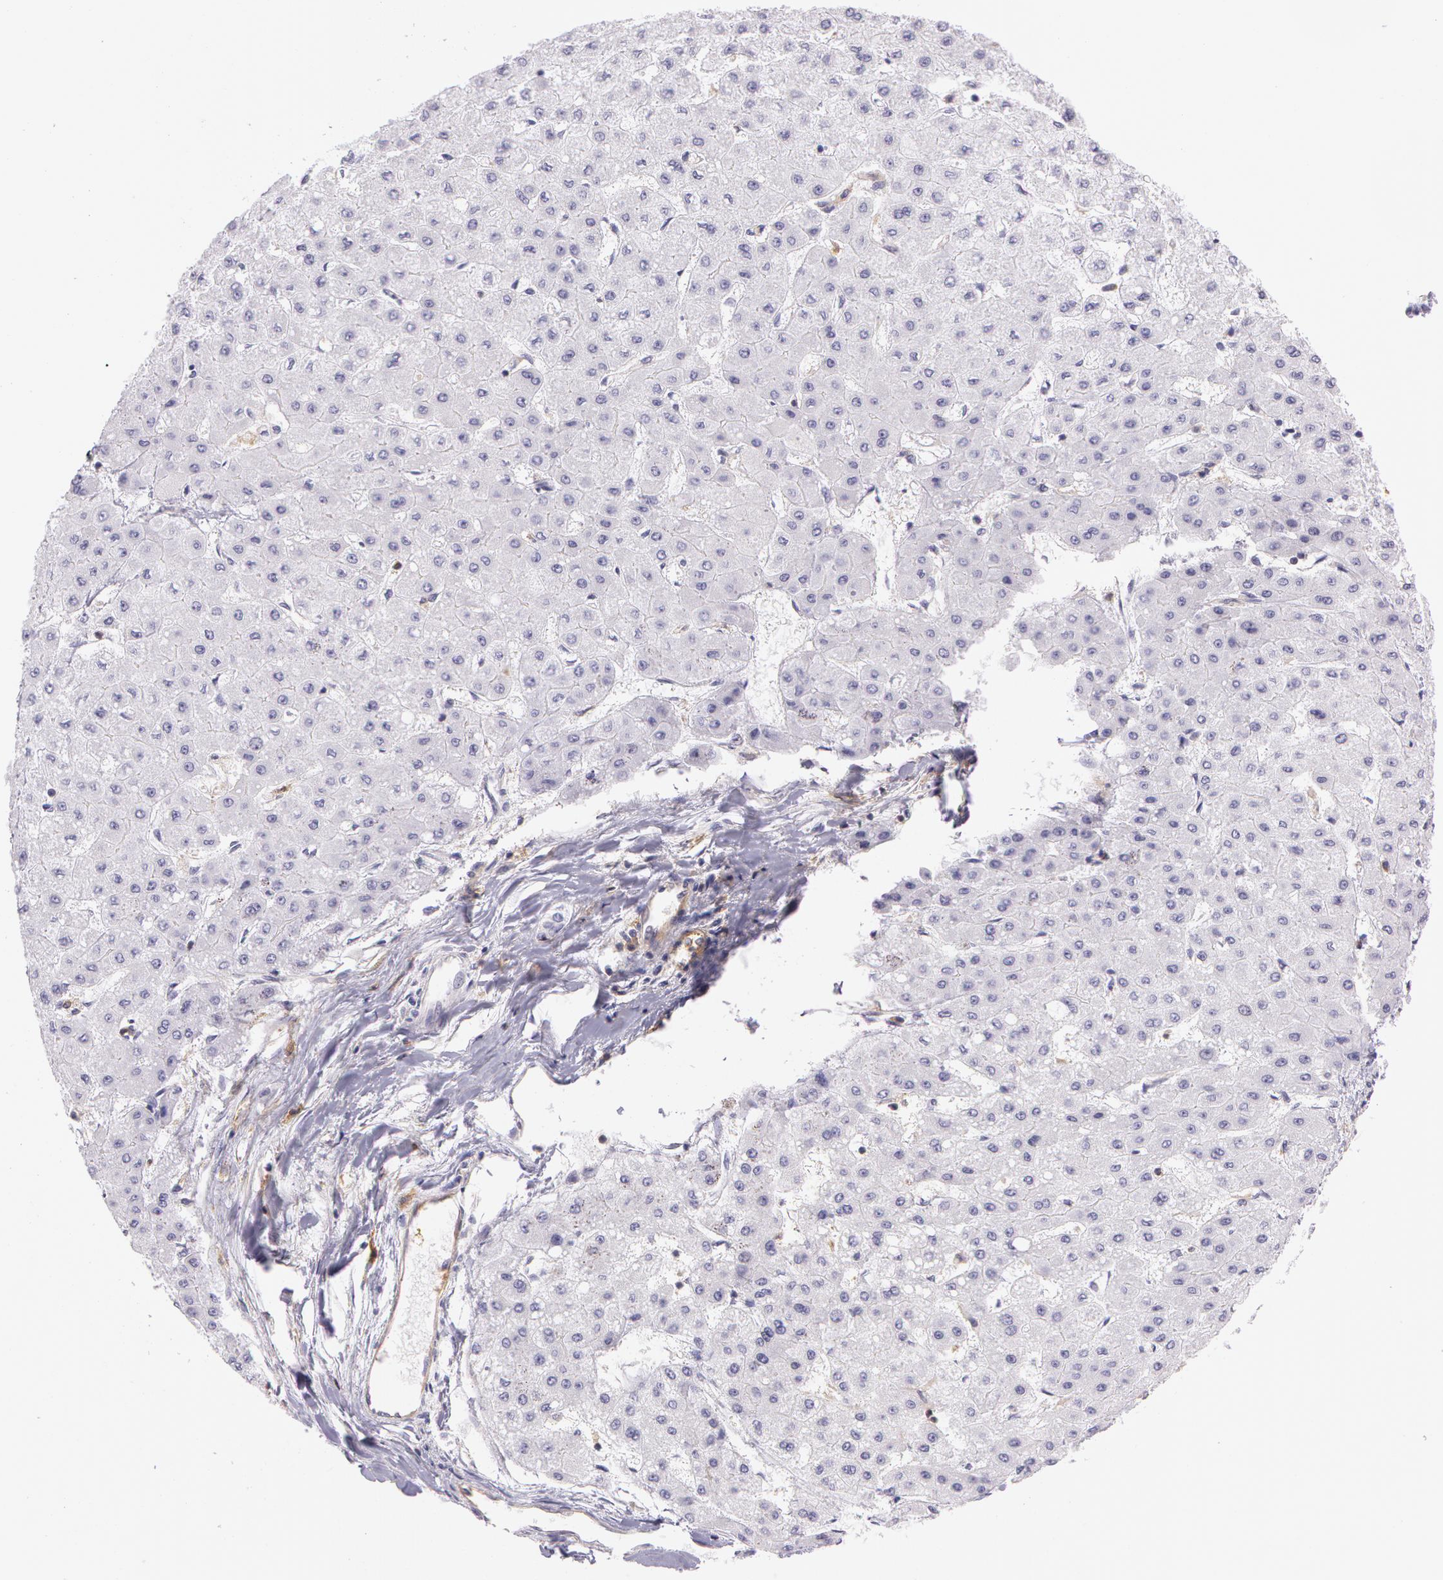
{"staining": {"intensity": "negative", "quantity": "none", "location": "none"}, "tissue": "liver cancer", "cell_type": "Tumor cells", "image_type": "cancer", "snomed": [{"axis": "morphology", "description": "Carcinoma, Hepatocellular, NOS"}, {"axis": "topography", "description": "Liver"}], "caption": "An image of liver cancer (hepatocellular carcinoma) stained for a protein displays no brown staining in tumor cells.", "gene": "LY75", "patient": {"sex": "female", "age": 52}}